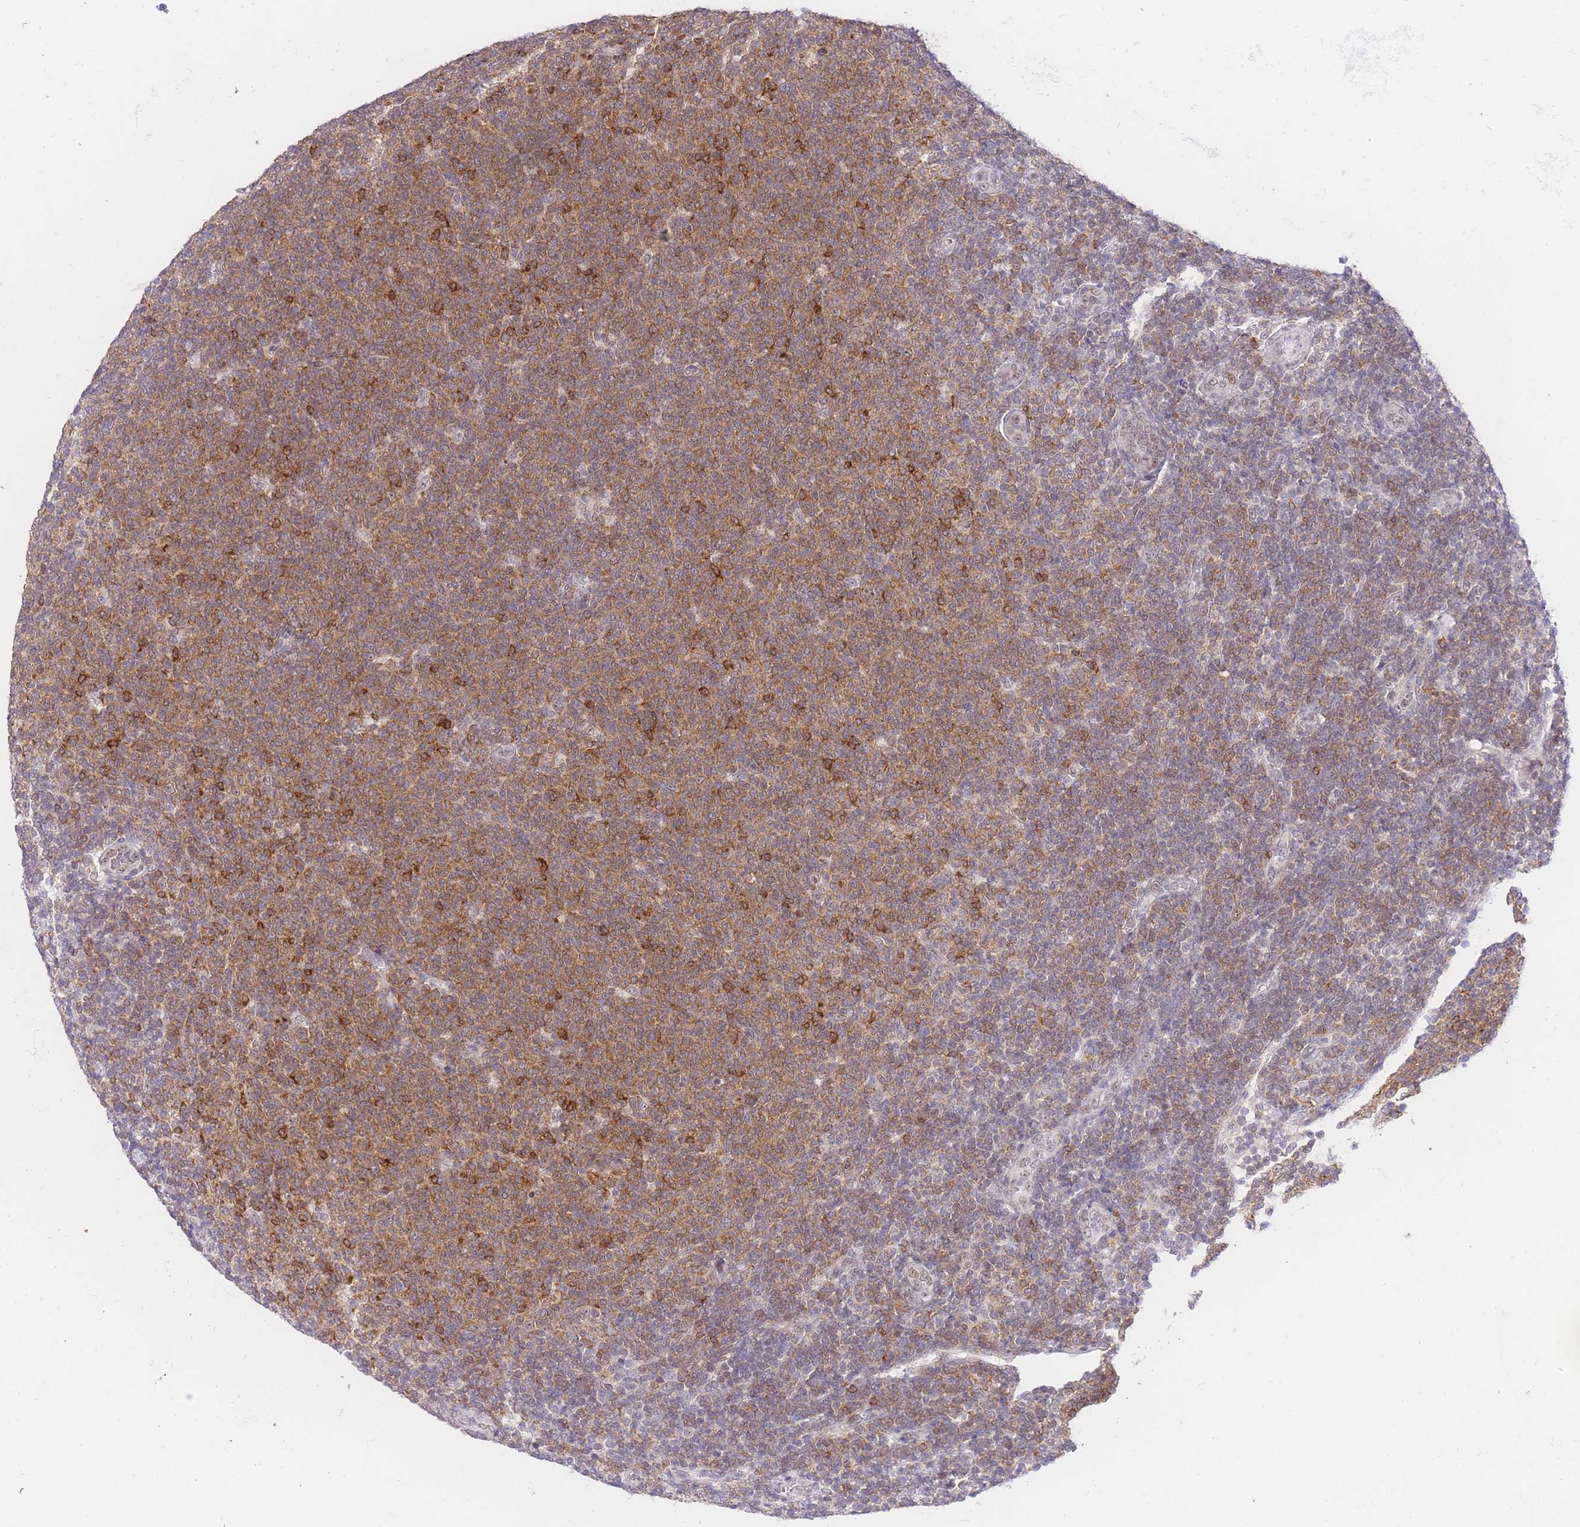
{"staining": {"intensity": "moderate", "quantity": "25%-75%", "location": "cytoplasmic/membranous"}, "tissue": "lymphoma", "cell_type": "Tumor cells", "image_type": "cancer", "snomed": [{"axis": "morphology", "description": "Malignant lymphoma, non-Hodgkin's type, Low grade"}, {"axis": "topography", "description": "Lymph node"}], "caption": "Lymphoma stained with a protein marker reveals moderate staining in tumor cells.", "gene": "STK39", "patient": {"sex": "male", "age": 66}}